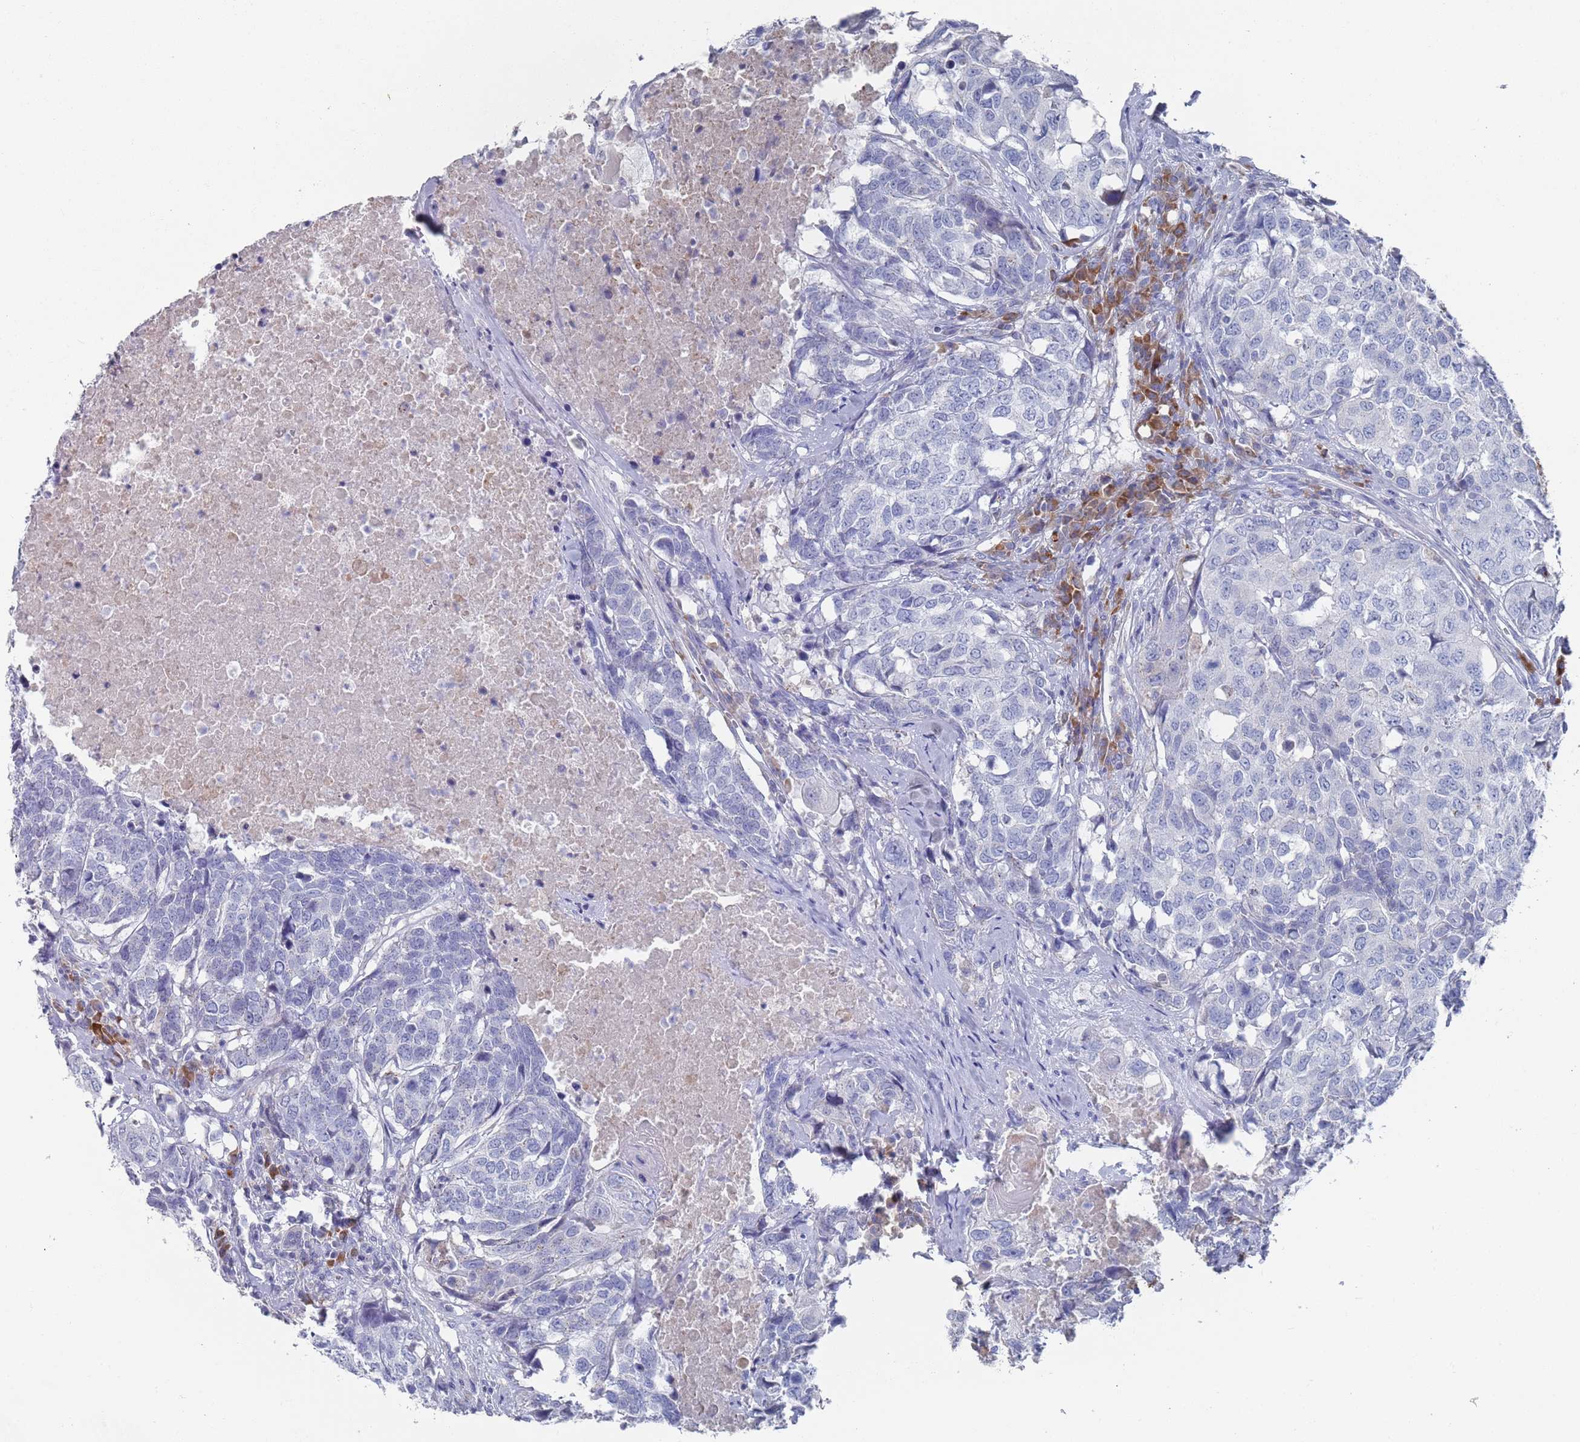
{"staining": {"intensity": "negative", "quantity": "none", "location": "none"}, "tissue": "head and neck cancer", "cell_type": "Tumor cells", "image_type": "cancer", "snomed": [{"axis": "morphology", "description": "Squamous cell carcinoma, NOS"}, {"axis": "topography", "description": "Head-Neck"}], "caption": "Immunohistochemistry histopathology image of human squamous cell carcinoma (head and neck) stained for a protein (brown), which shows no expression in tumor cells.", "gene": "MAT1A", "patient": {"sex": "male", "age": 66}}